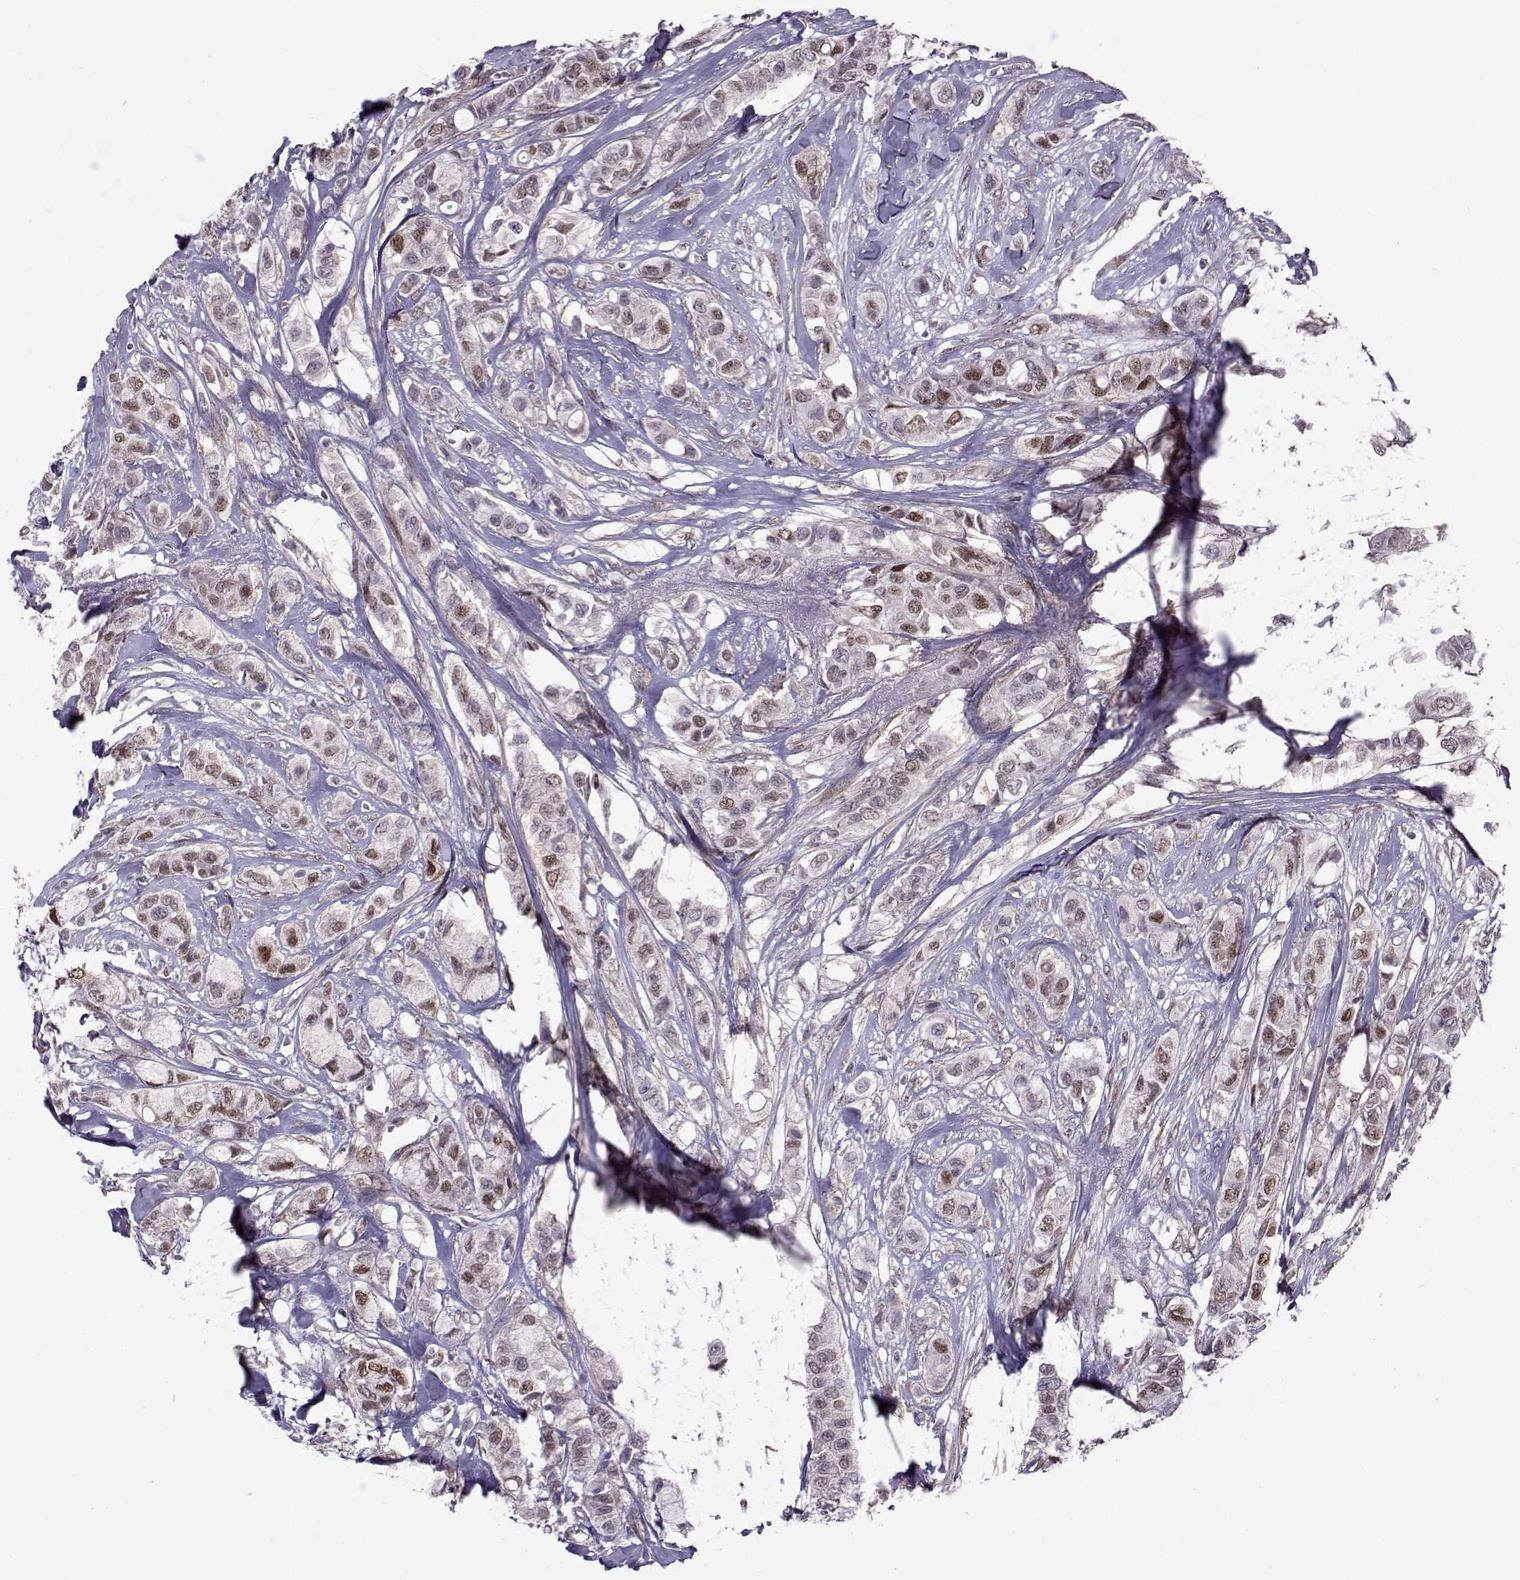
{"staining": {"intensity": "moderate", "quantity": "25%-75%", "location": "nuclear"}, "tissue": "breast cancer", "cell_type": "Tumor cells", "image_type": "cancer", "snomed": [{"axis": "morphology", "description": "Duct carcinoma"}, {"axis": "topography", "description": "Breast"}], "caption": "DAB immunohistochemical staining of human breast cancer (invasive ductal carcinoma) exhibits moderate nuclear protein positivity in approximately 25%-75% of tumor cells.", "gene": "CDK4", "patient": {"sex": "female", "age": 85}}